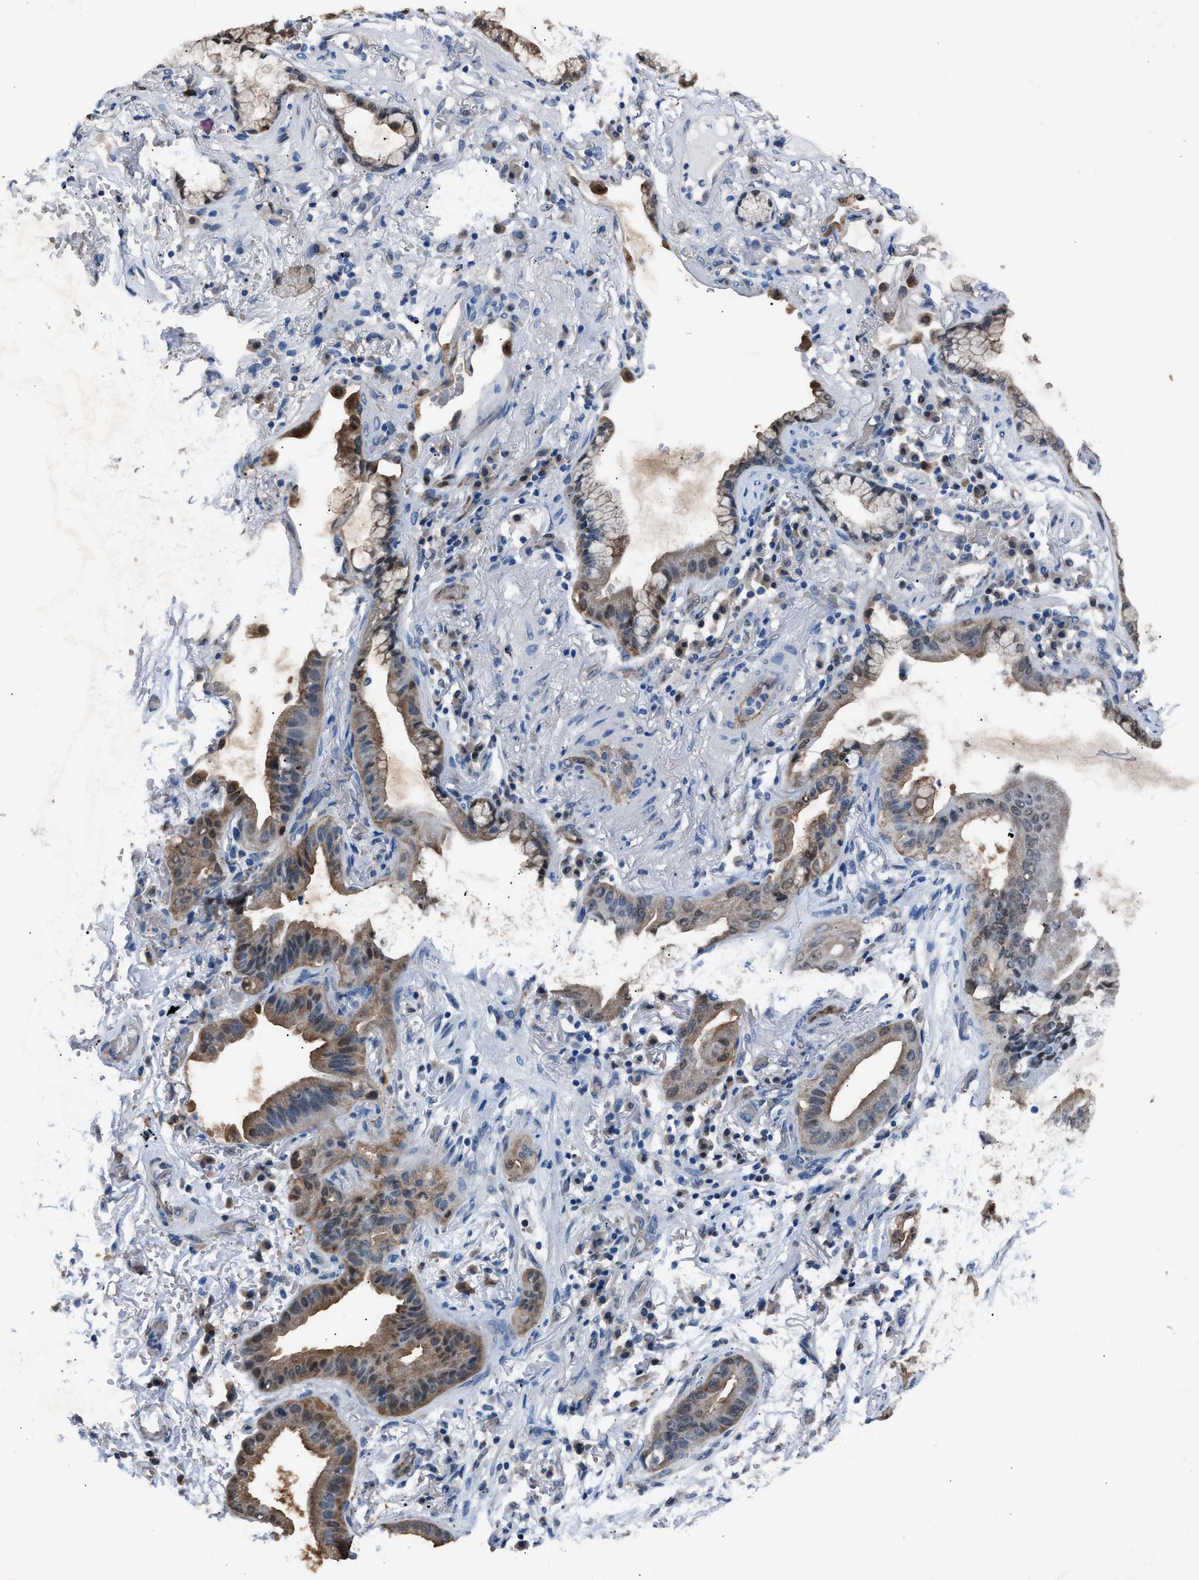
{"staining": {"intensity": "strong", "quantity": "<25%", "location": "cytoplasmic/membranous,nuclear"}, "tissue": "lung cancer", "cell_type": "Tumor cells", "image_type": "cancer", "snomed": [{"axis": "morphology", "description": "Normal tissue, NOS"}, {"axis": "morphology", "description": "Adenocarcinoma, NOS"}, {"axis": "topography", "description": "Bronchus"}, {"axis": "topography", "description": "Lung"}], "caption": "IHC of lung adenocarcinoma shows medium levels of strong cytoplasmic/membranous and nuclear expression in about <25% of tumor cells.", "gene": "PPA1", "patient": {"sex": "female", "age": 70}}